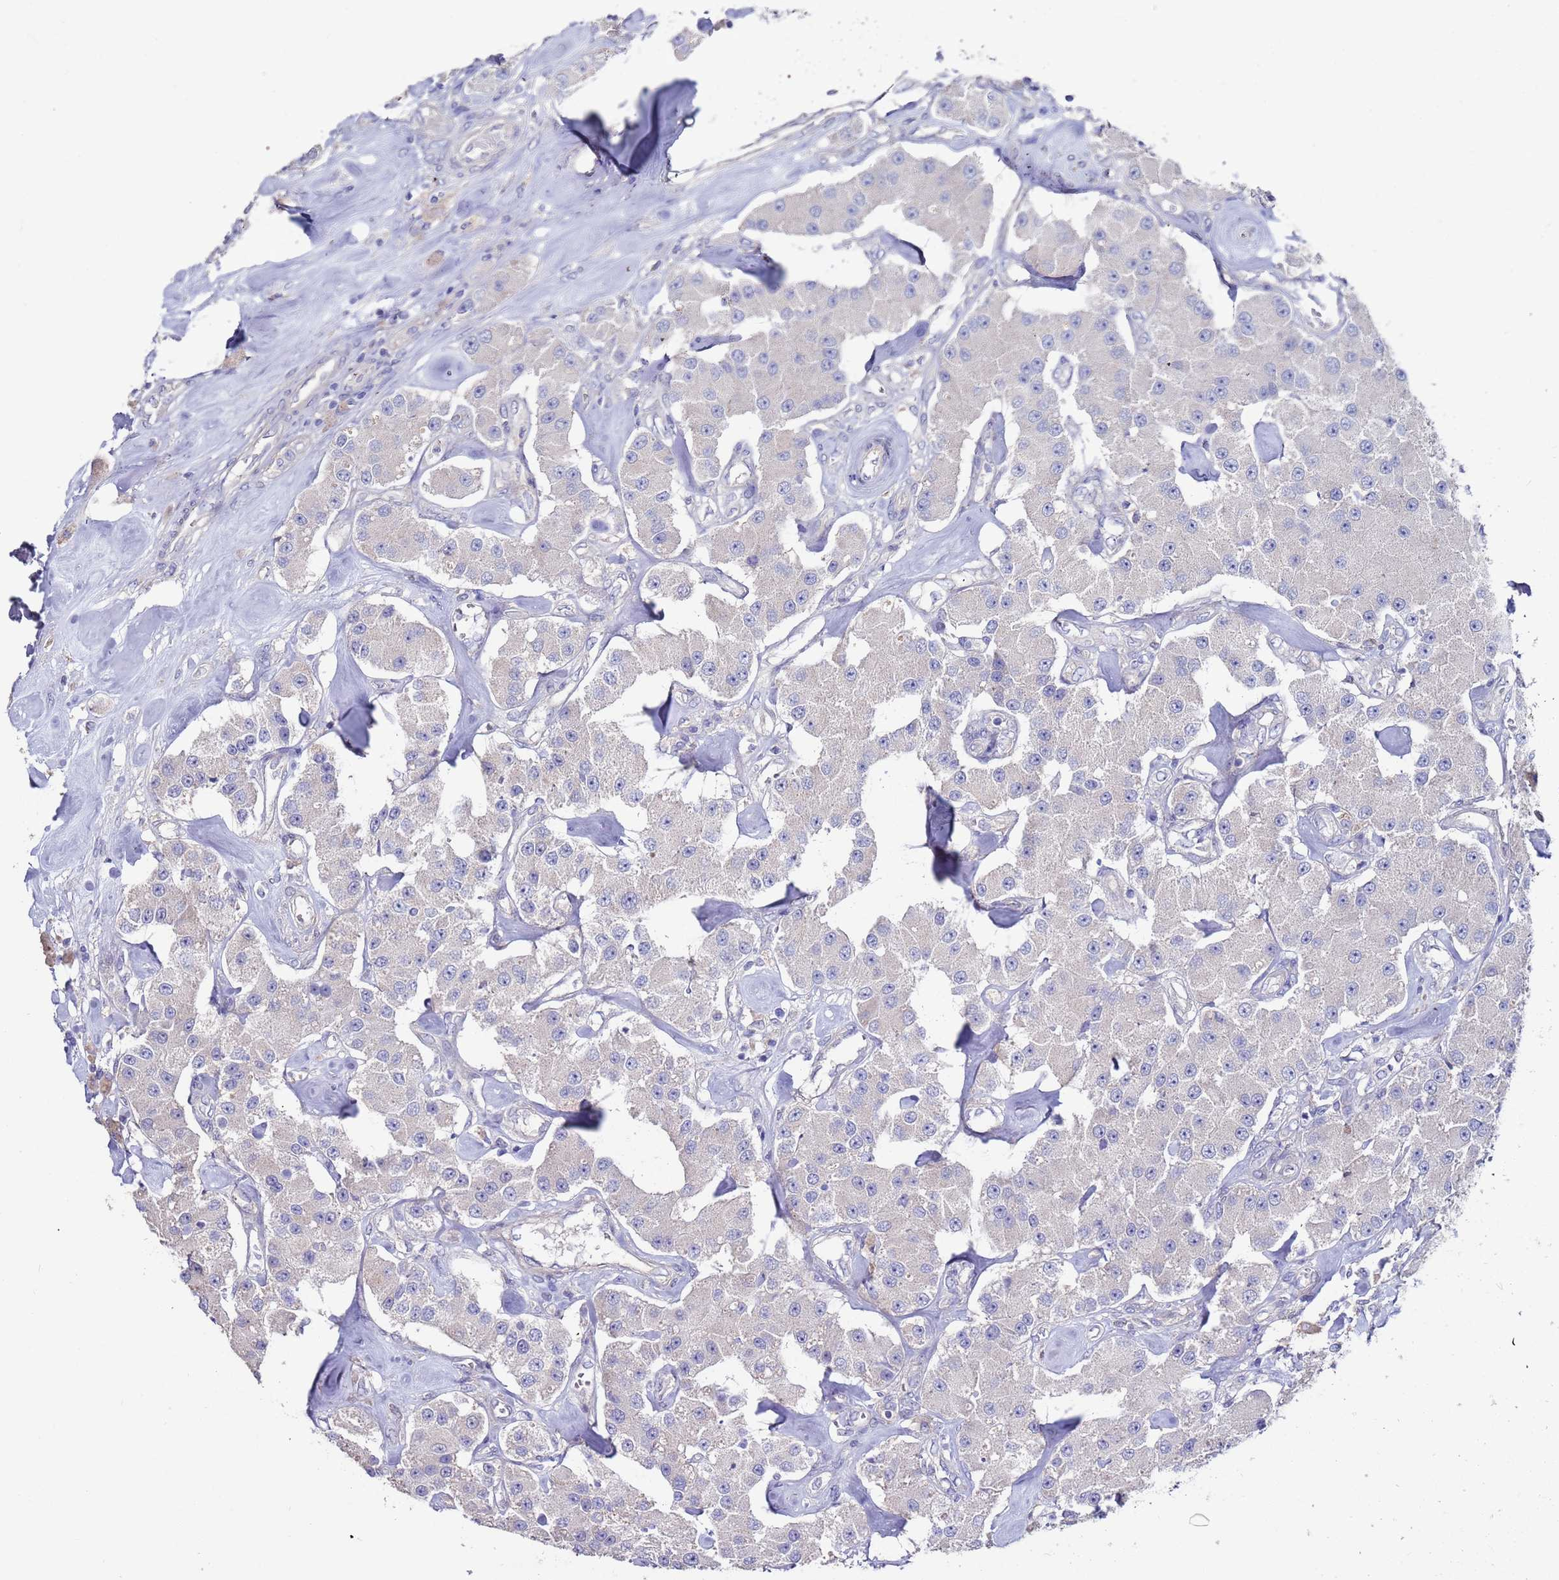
{"staining": {"intensity": "negative", "quantity": "none", "location": "none"}, "tissue": "carcinoid", "cell_type": "Tumor cells", "image_type": "cancer", "snomed": [{"axis": "morphology", "description": "Carcinoid, malignant, NOS"}, {"axis": "topography", "description": "Pancreas"}], "caption": "A micrograph of carcinoid stained for a protein reveals no brown staining in tumor cells.", "gene": "KRTCAP3", "patient": {"sex": "male", "age": 41}}